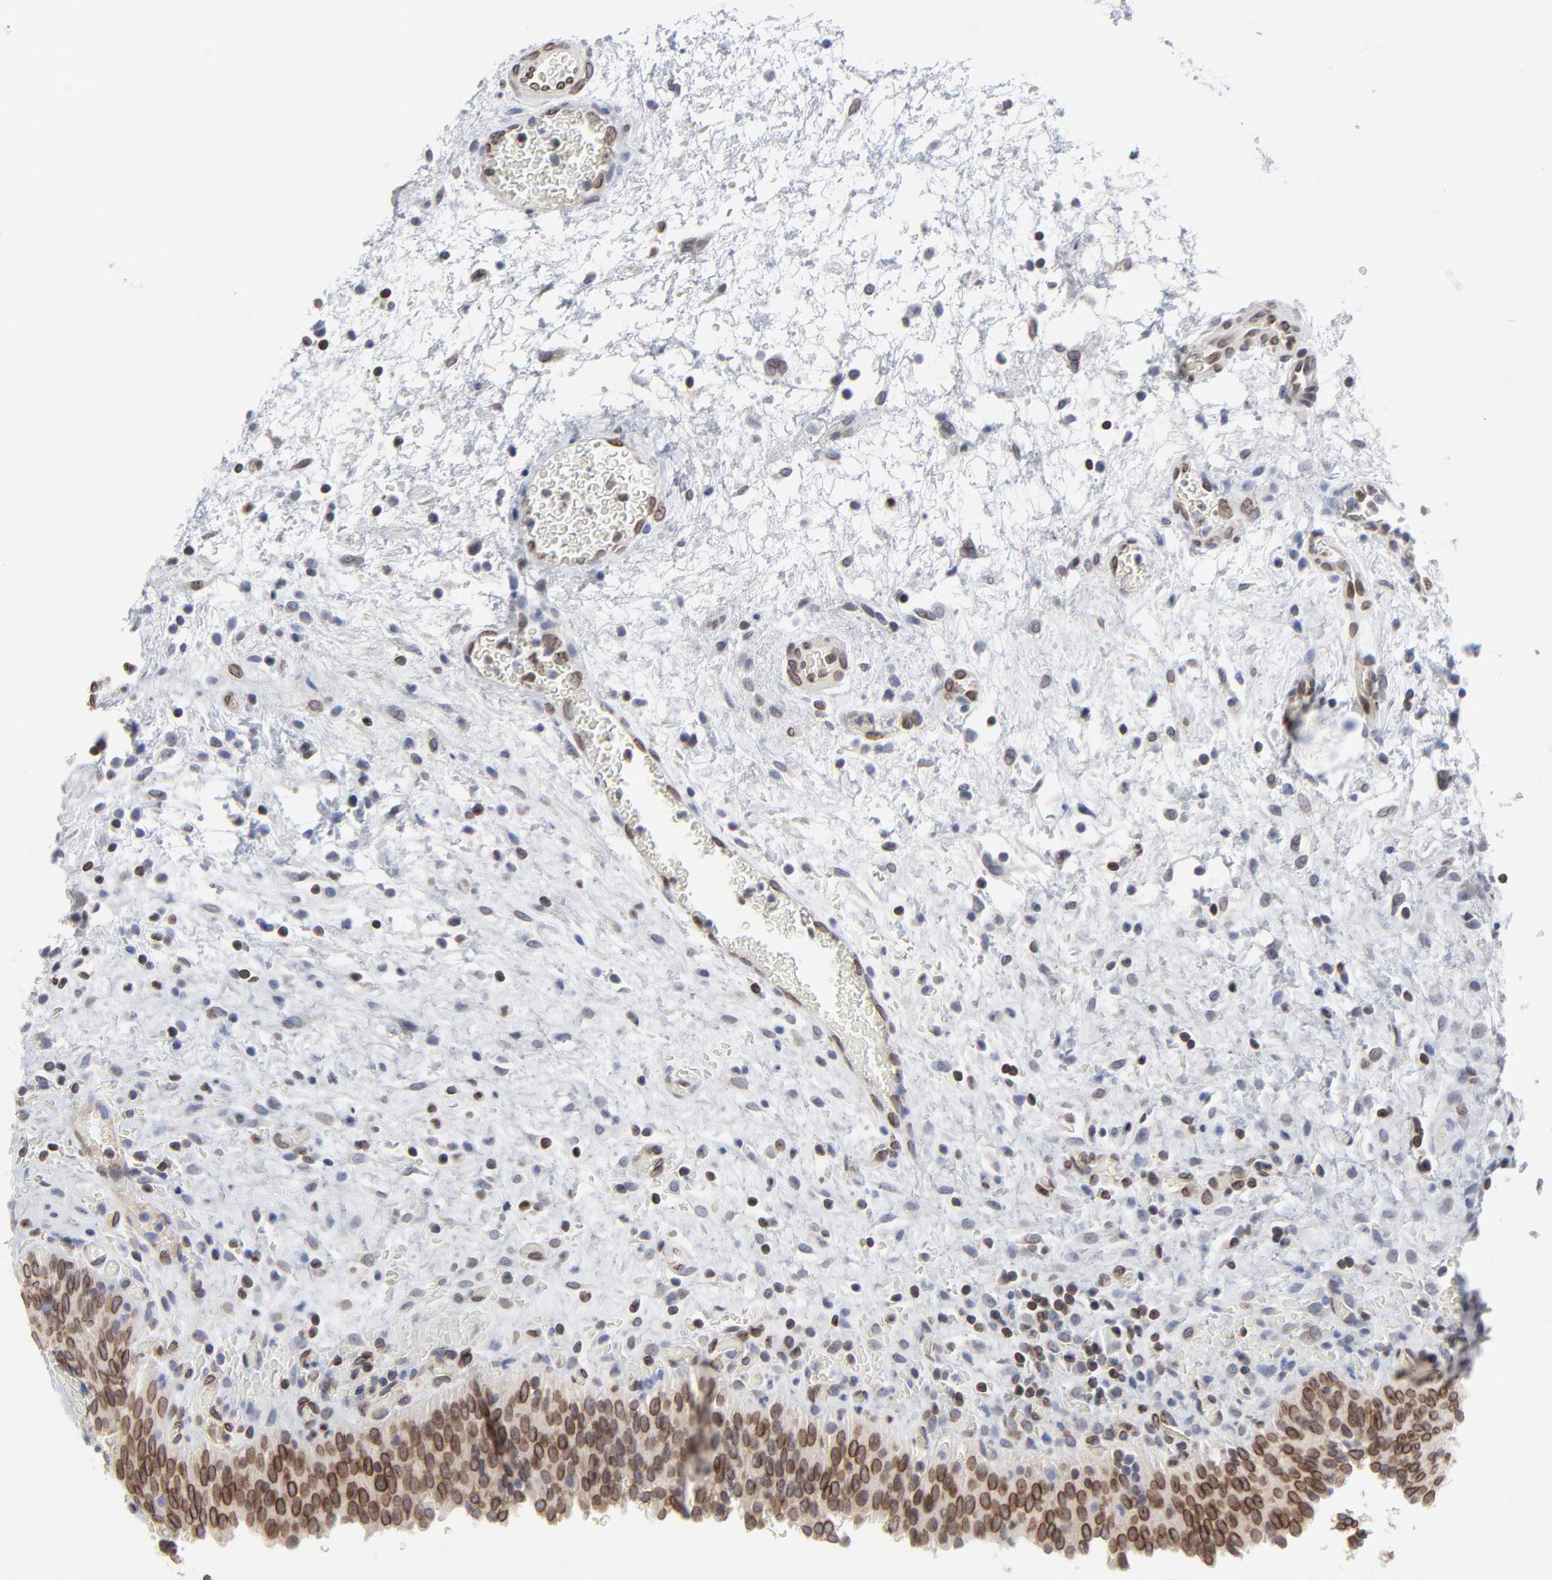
{"staining": {"intensity": "moderate", "quantity": ">75%", "location": "cytoplasmic/membranous,nuclear"}, "tissue": "urinary bladder", "cell_type": "Urothelial cells", "image_type": "normal", "snomed": [{"axis": "morphology", "description": "Normal tissue, NOS"}, {"axis": "topography", "description": "Urinary bladder"}], "caption": "Protein staining of normal urinary bladder demonstrates moderate cytoplasmic/membranous,nuclear staining in approximately >75% of urothelial cells. Immunohistochemistry stains the protein in brown and the nuclei are stained blue.", "gene": "SYNE2", "patient": {"sex": "male", "age": 51}}